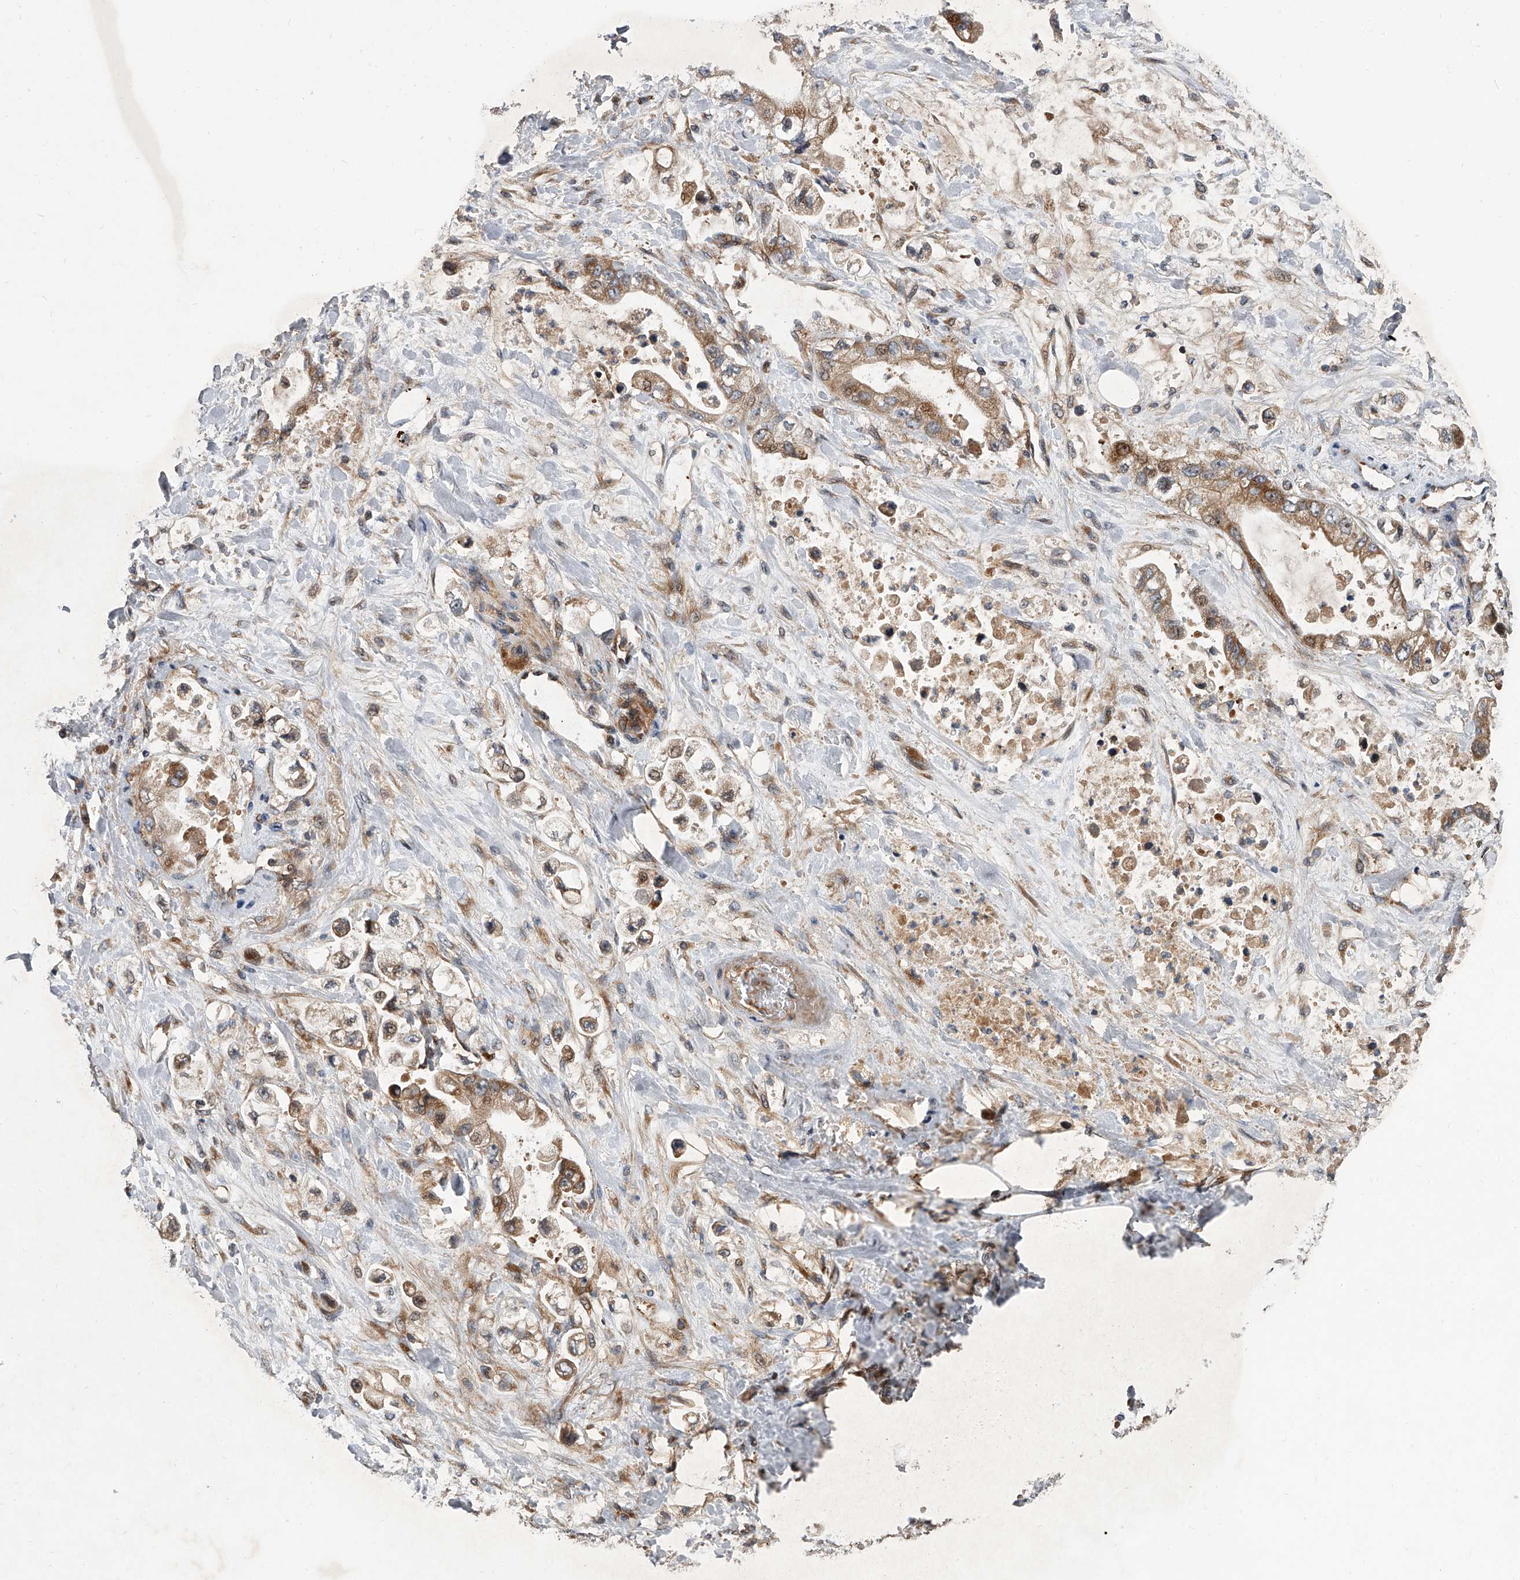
{"staining": {"intensity": "moderate", "quantity": ">75%", "location": "cytoplasmic/membranous,nuclear"}, "tissue": "stomach cancer", "cell_type": "Tumor cells", "image_type": "cancer", "snomed": [{"axis": "morphology", "description": "Adenocarcinoma, NOS"}, {"axis": "topography", "description": "Stomach"}], "caption": "Immunohistochemistry (IHC) image of neoplastic tissue: adenocarcinoma (stomach) stained using IHC reveals medium levels of moderate protein expression localized specifically in the cytoplasmic/membranous and nuclear of tumor cells, appearing as a cytoplasmic/membranous and nuclear brown color.", "gene": "USP47", "patient": {"sex": "male", "age": 62}}